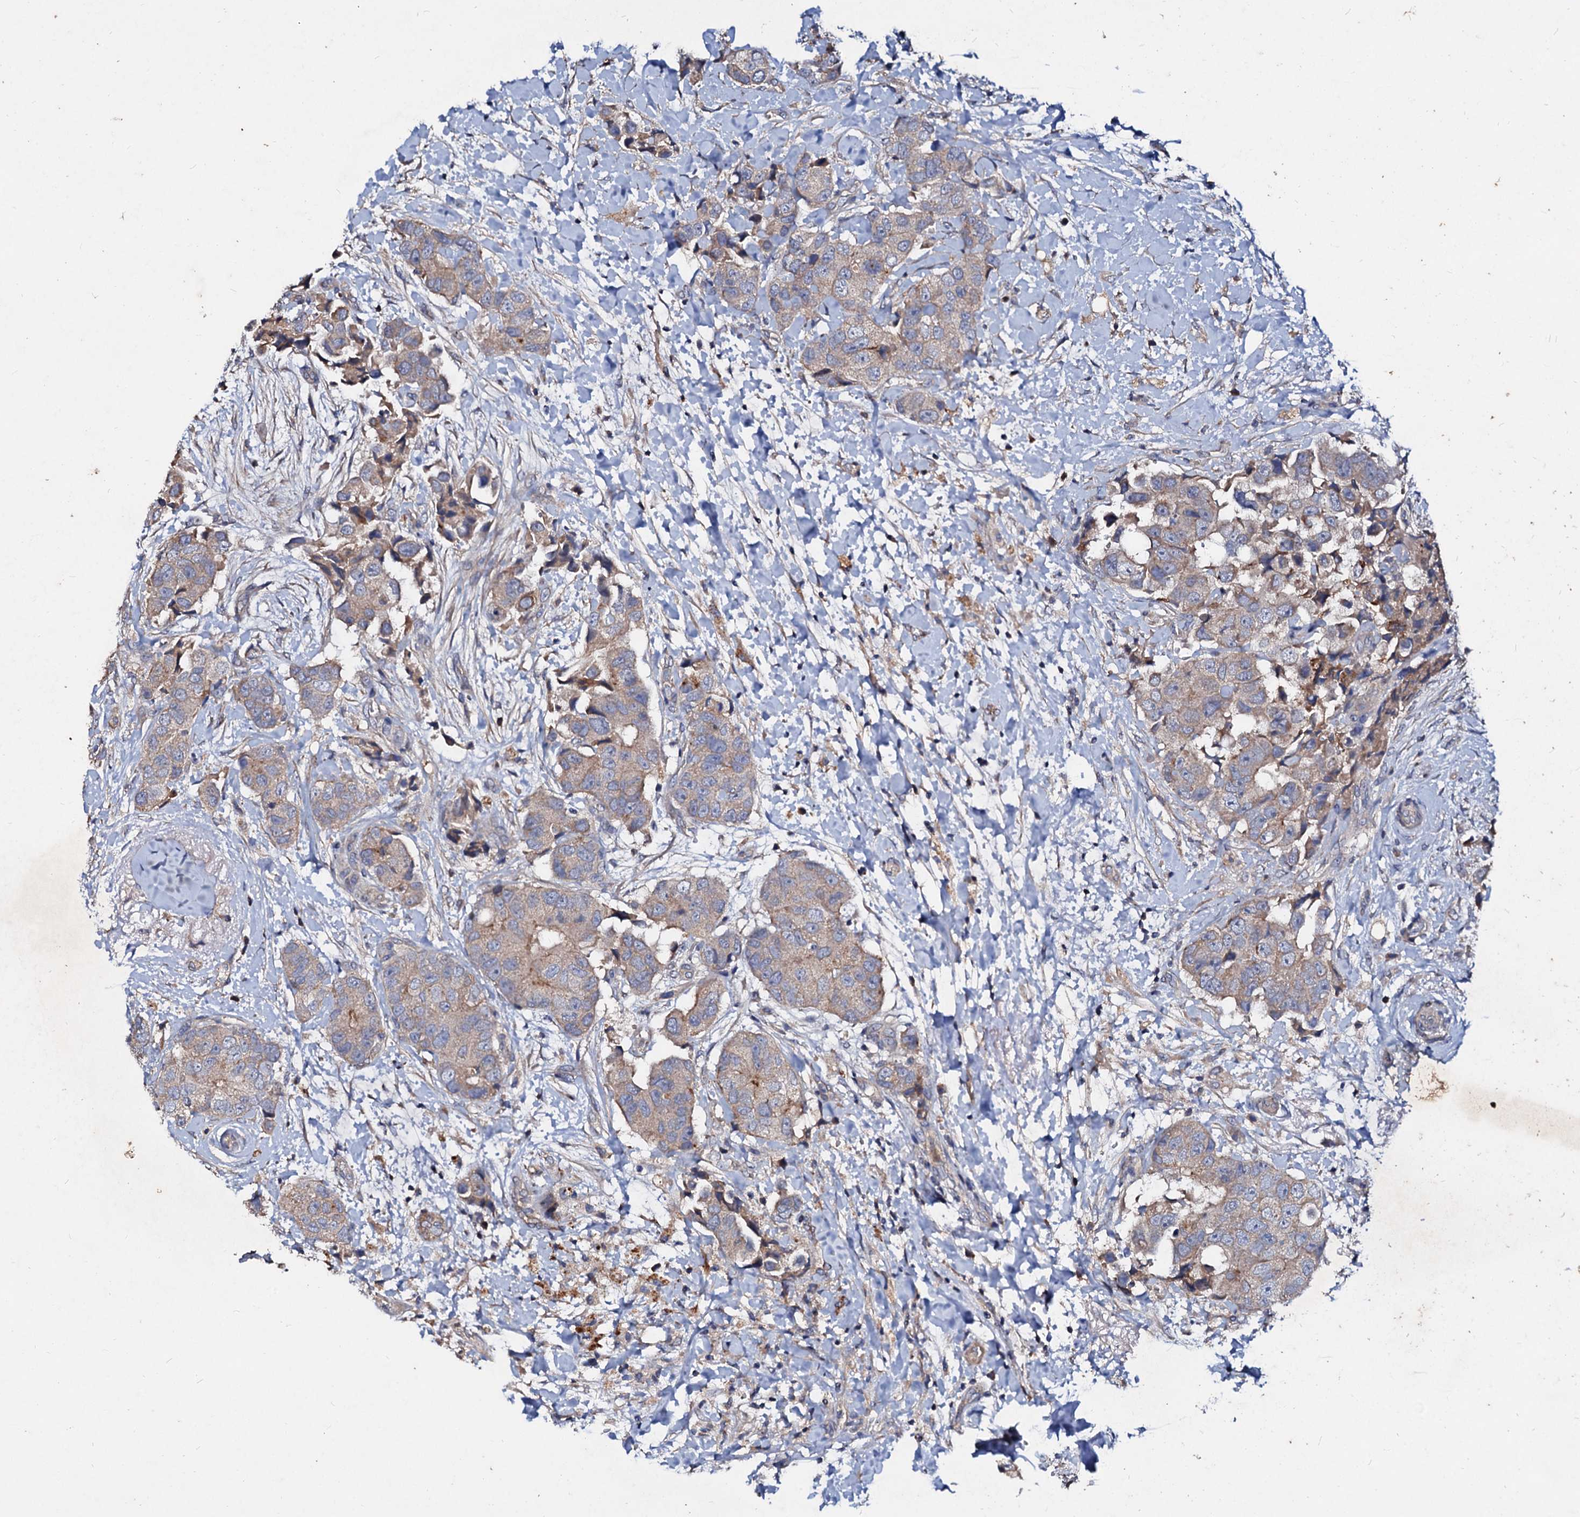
{"staining": {"intensity": "weak", "quantity": "25%-75%", "location": "cytoplasmic/membranous"}, "tissue": "breast cancer", "cell_type": "Tumor cells", "image_type": "cancer", "snomed": [{"axis": "morphology", "description": "Normal tissue, NOS"}, {"axis": "morphology", "description": "Duct carcinoma"}, {"axis": "topography", "description": "Breast"}], "caption": "Immunohistochemical staining of human intraductal carcinoma (breast) shows weak cytoplasmic/membranous protein positivity in about 25%-75% of tumor cells. The protein is shown in brown color, while the nuclei are stained blue.", "gene": "FIBIN", "patient": {"sex": "female", "age": 62}}